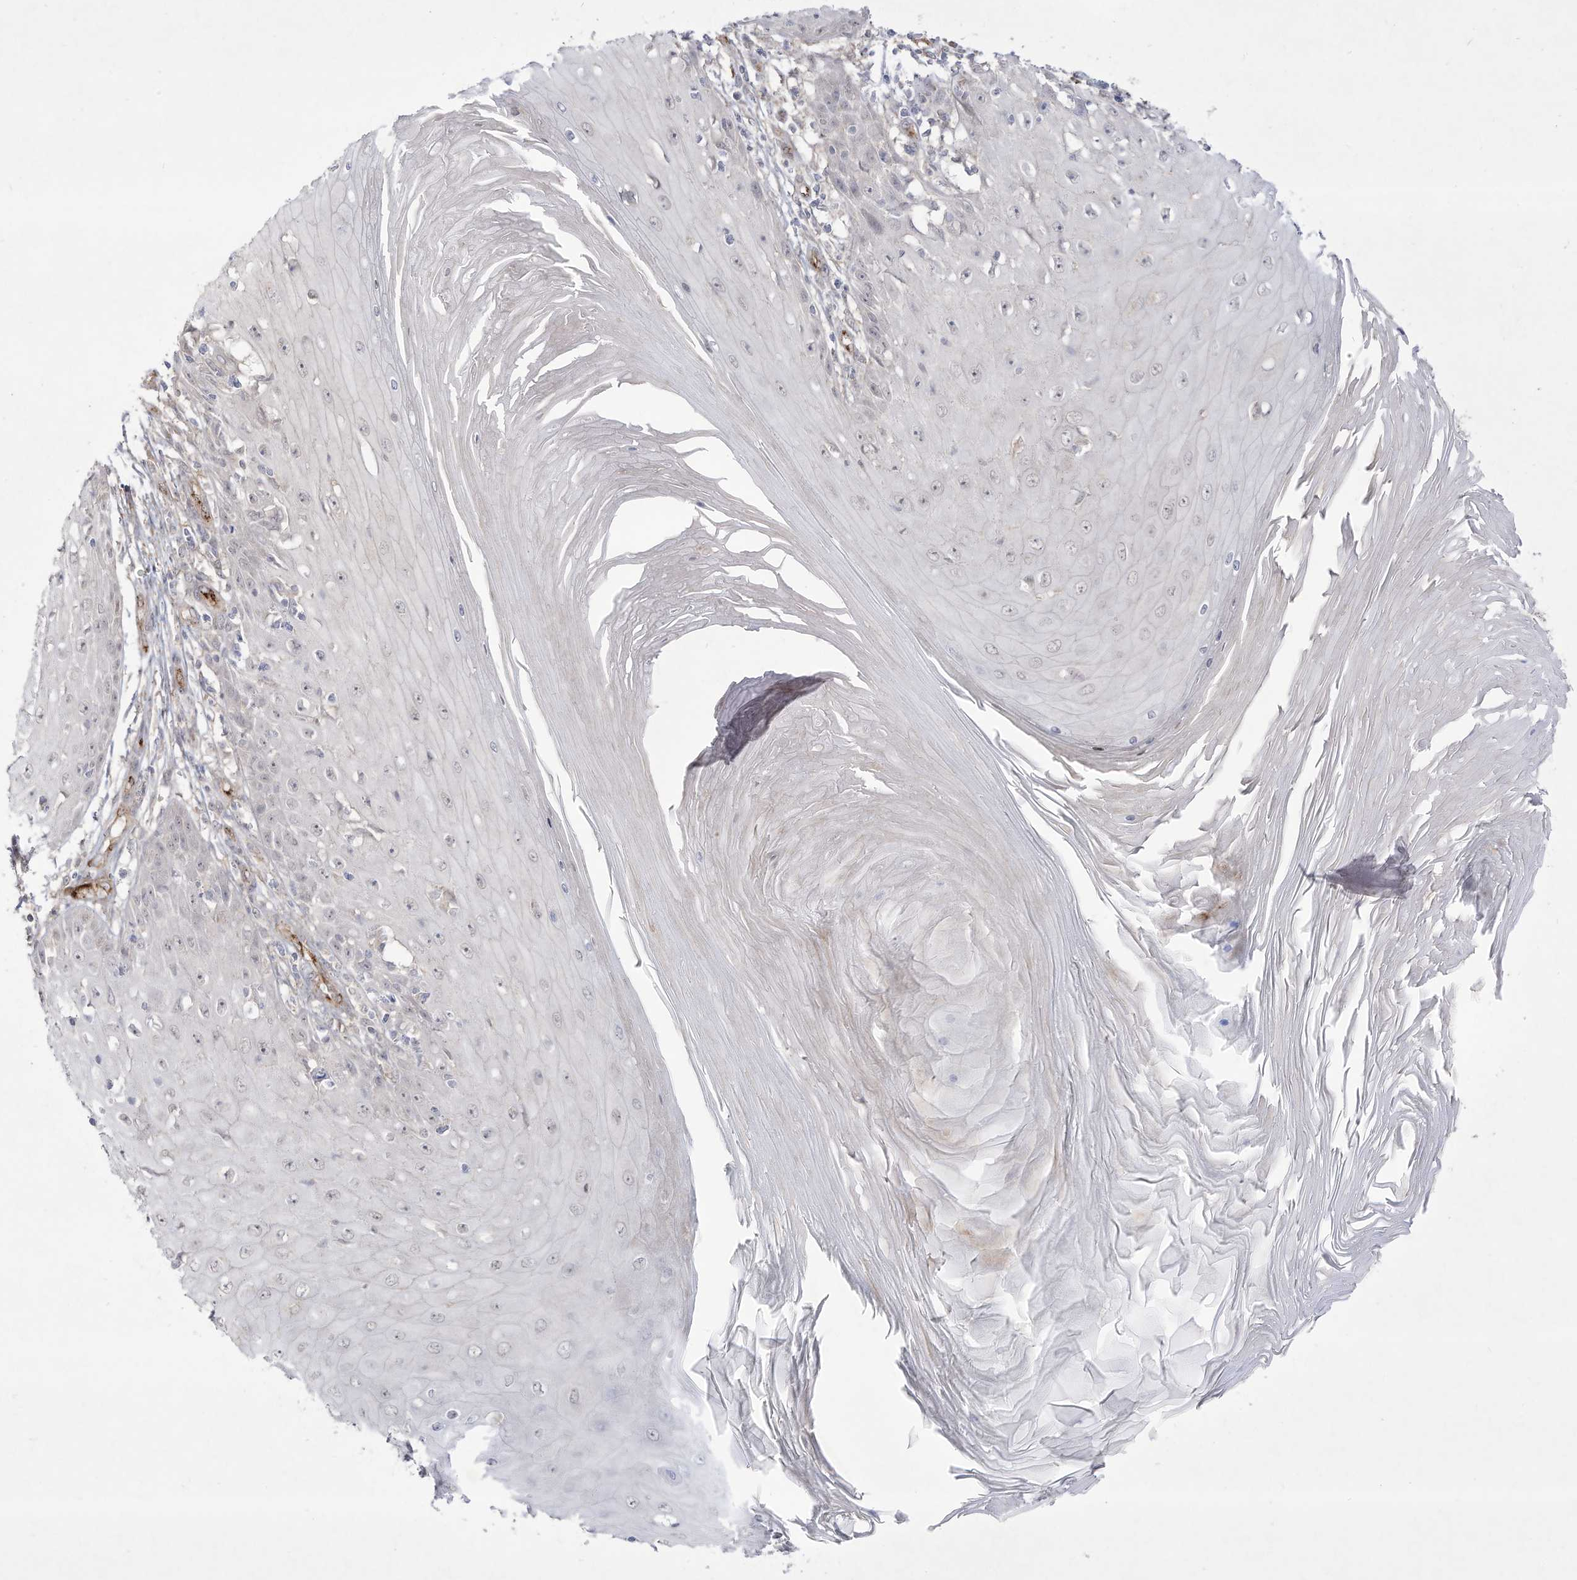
{"staining": {"intensity": "negative", "quantity": "none", "location": "none"}, "tissue": "skin cancer", "cell_type": "Tumor cells", "image_type": "cancer", "snomed": [{"axis": "morphology", "description": "Squamous cell carcinoma, NOS"}, {"axis": "topography", "description": "Skin"}], "caption": "The immunohistochemistry image has no significant expression in tumor cells of skin cancer (squamous cell carcinoma) tissue.", "gene": "ZGRF1", "patient": {"sex": "female", "age": 73}}